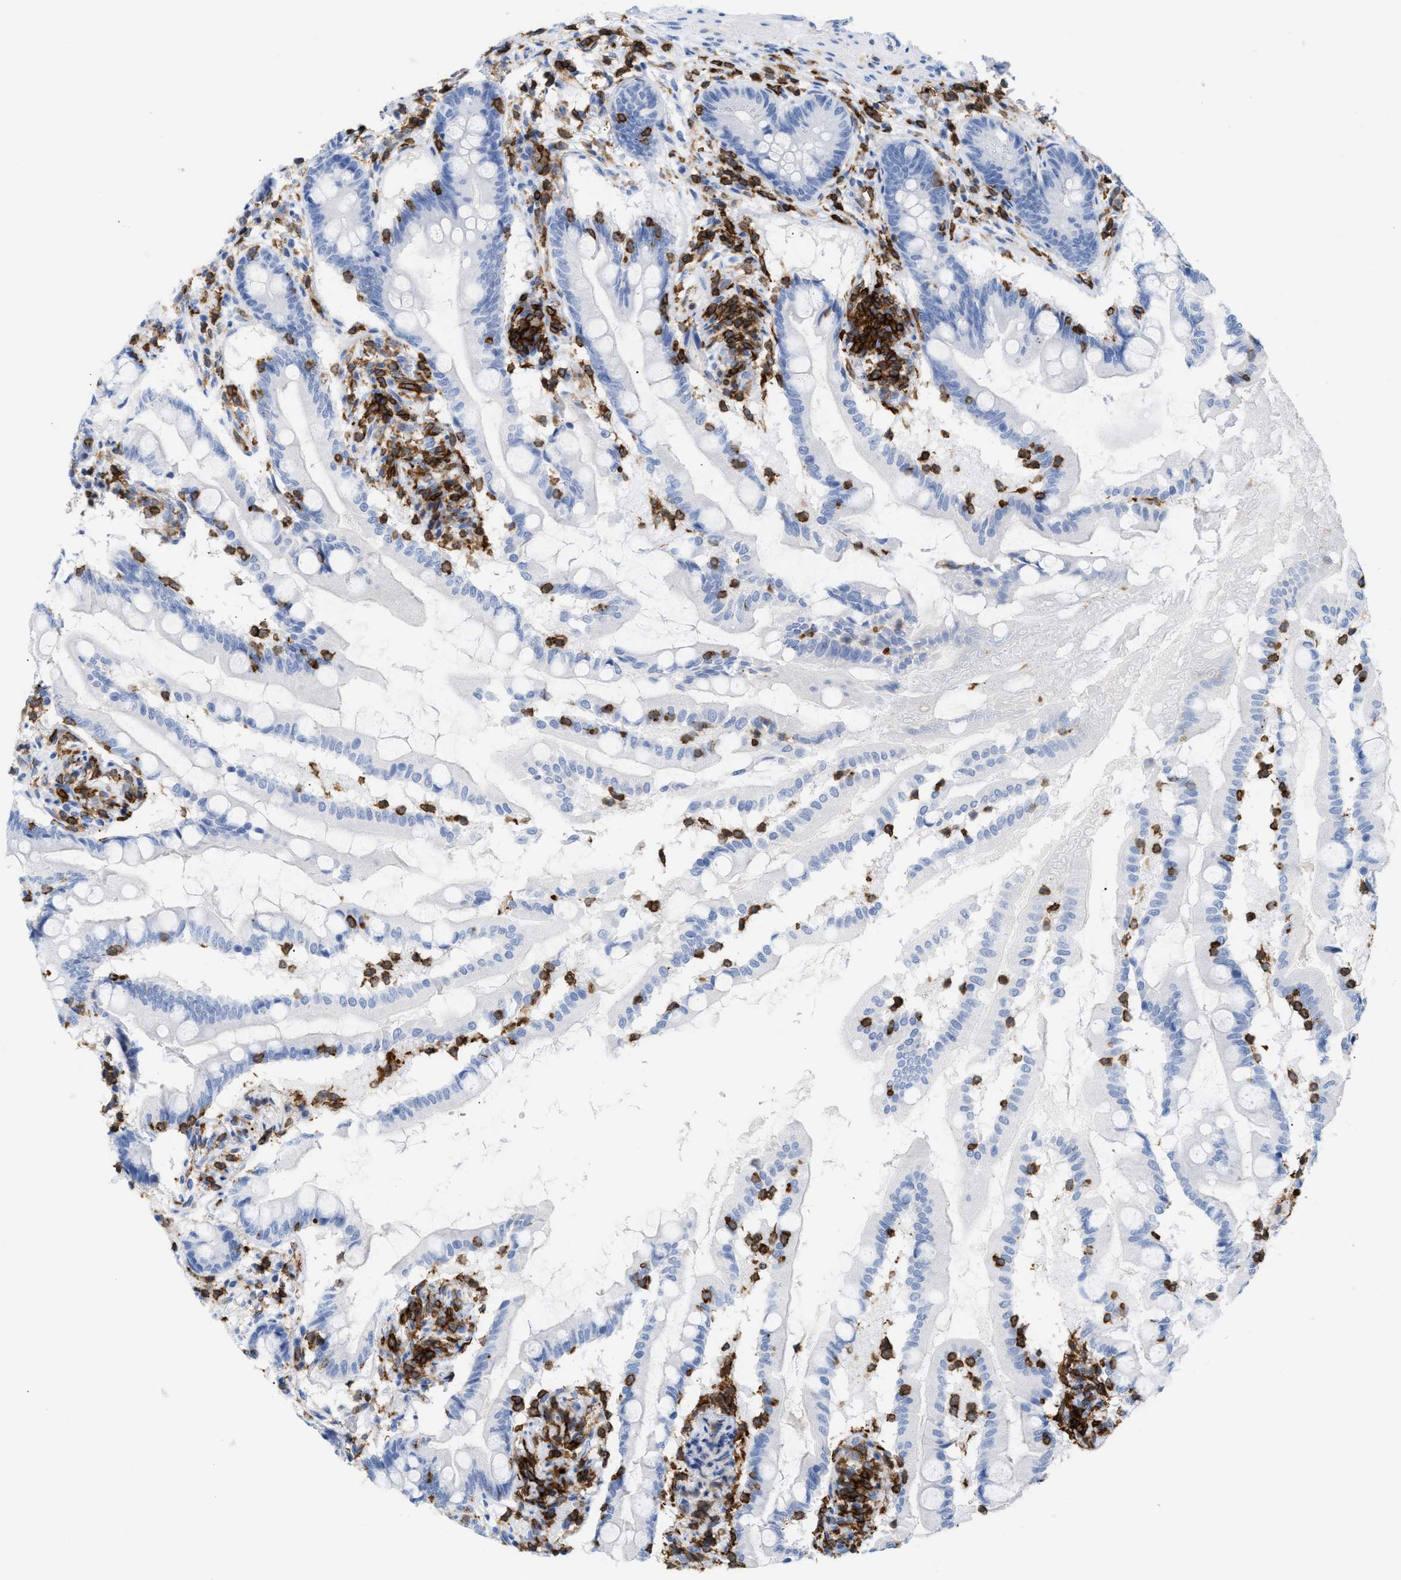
{"staining": {"intensity": "negative", "quantity": "none", "location": "none"}, "tissue": "small intestine", "cell_type": "Glandular cells", "image_type": "normal", "snomed": [{"axis": "morphology", "description": "Normal tissue, NOS"}, {"axis": "topography", "description": "Small intestine"}], "caption": "Glandular cells are negative for protein expression in normal human small intestine. (DAB (3,3'-diaminobenzidine) immunohistochemistry (IHC), high magnification).", "gene": "LCP1", "patient": {"sex": "female", "age": 56}}